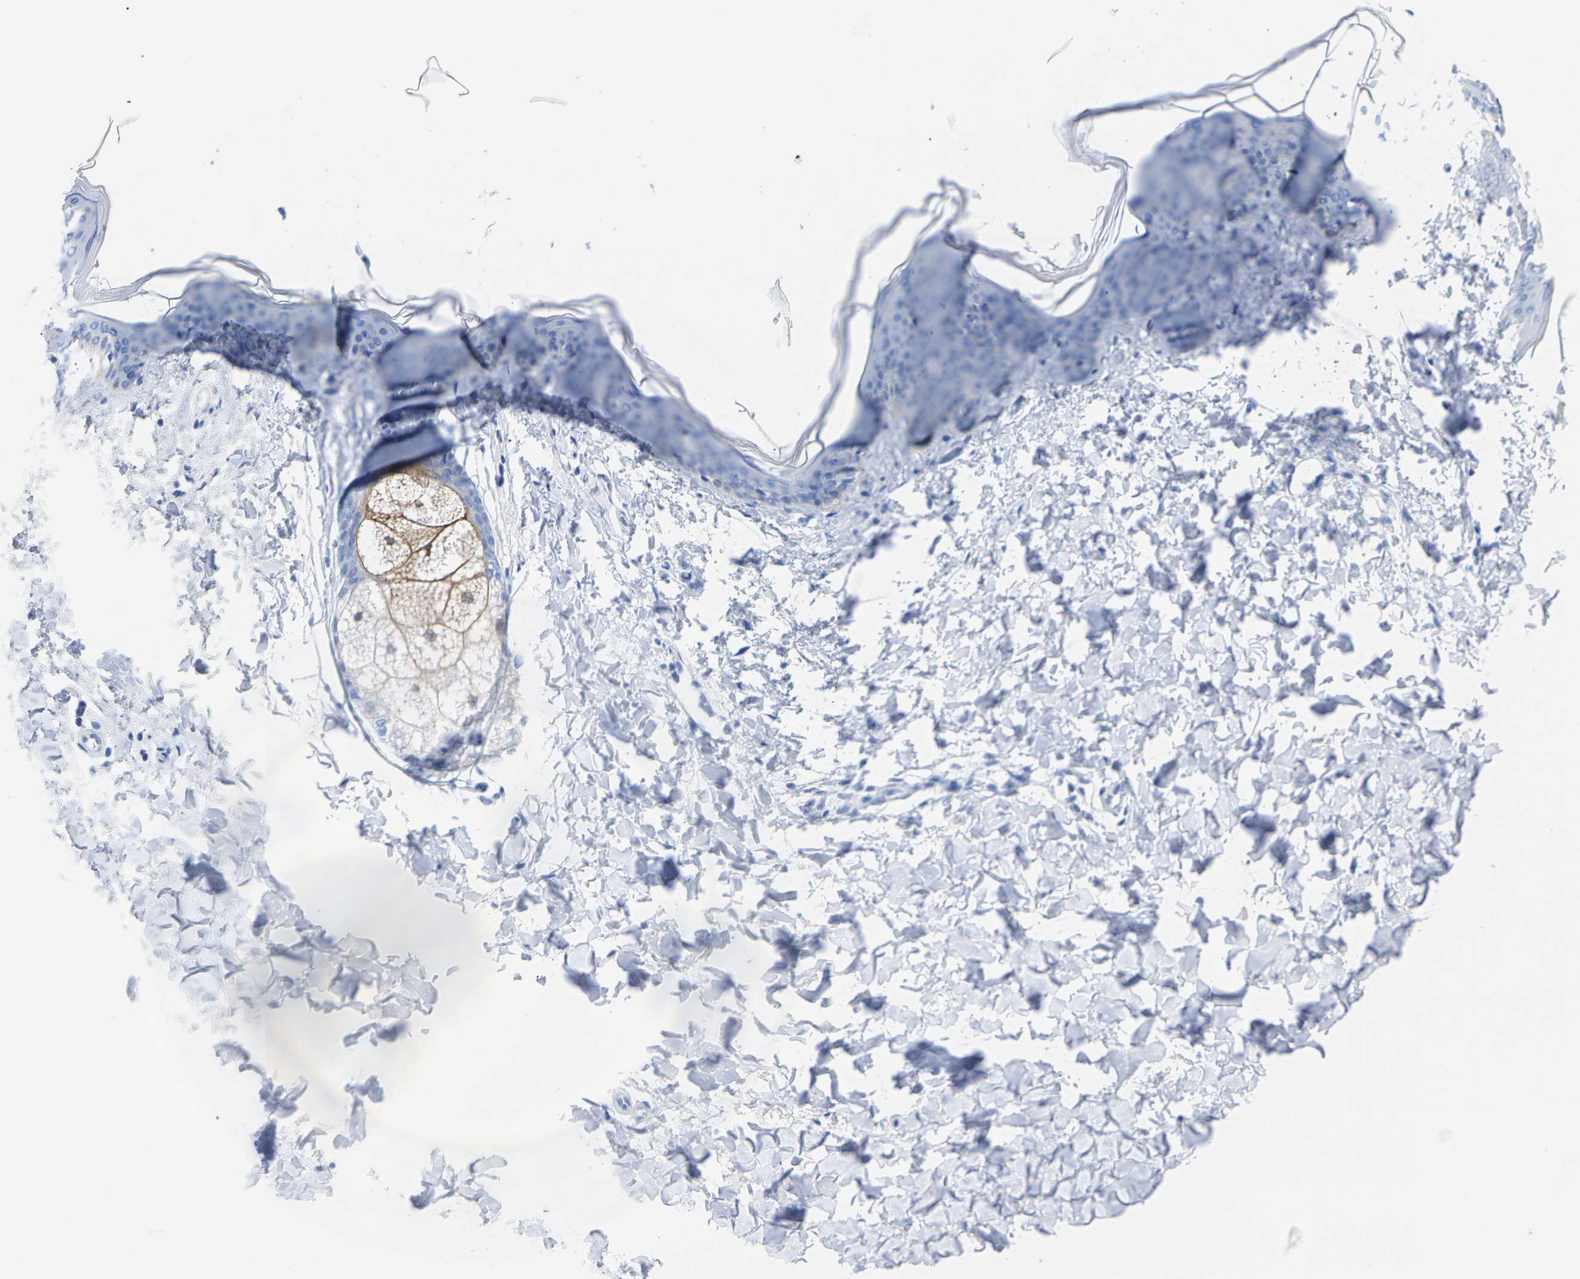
{"staining": {"intensity": "negative", "quantity": "none", "location": "none"}, "tissue": "skin", "cell_type": "Fibroblasts", "image_type": "normal", "snomed": [{"axis": "morphology", "description": "Normal tissue, NOS"}, {"axis": "topography", "description": "Skin"}], "caption": "An immunohistochemistry (IHC) photomicrograph of benign skin is shown. There is no staining in fibroblasts of skin. (DAB immunohistochemistry (IHC) visualized using brightfield microscopy, high magnification).", "gene": "CPA1", "patient": {"sex": "female", "age": 17}}